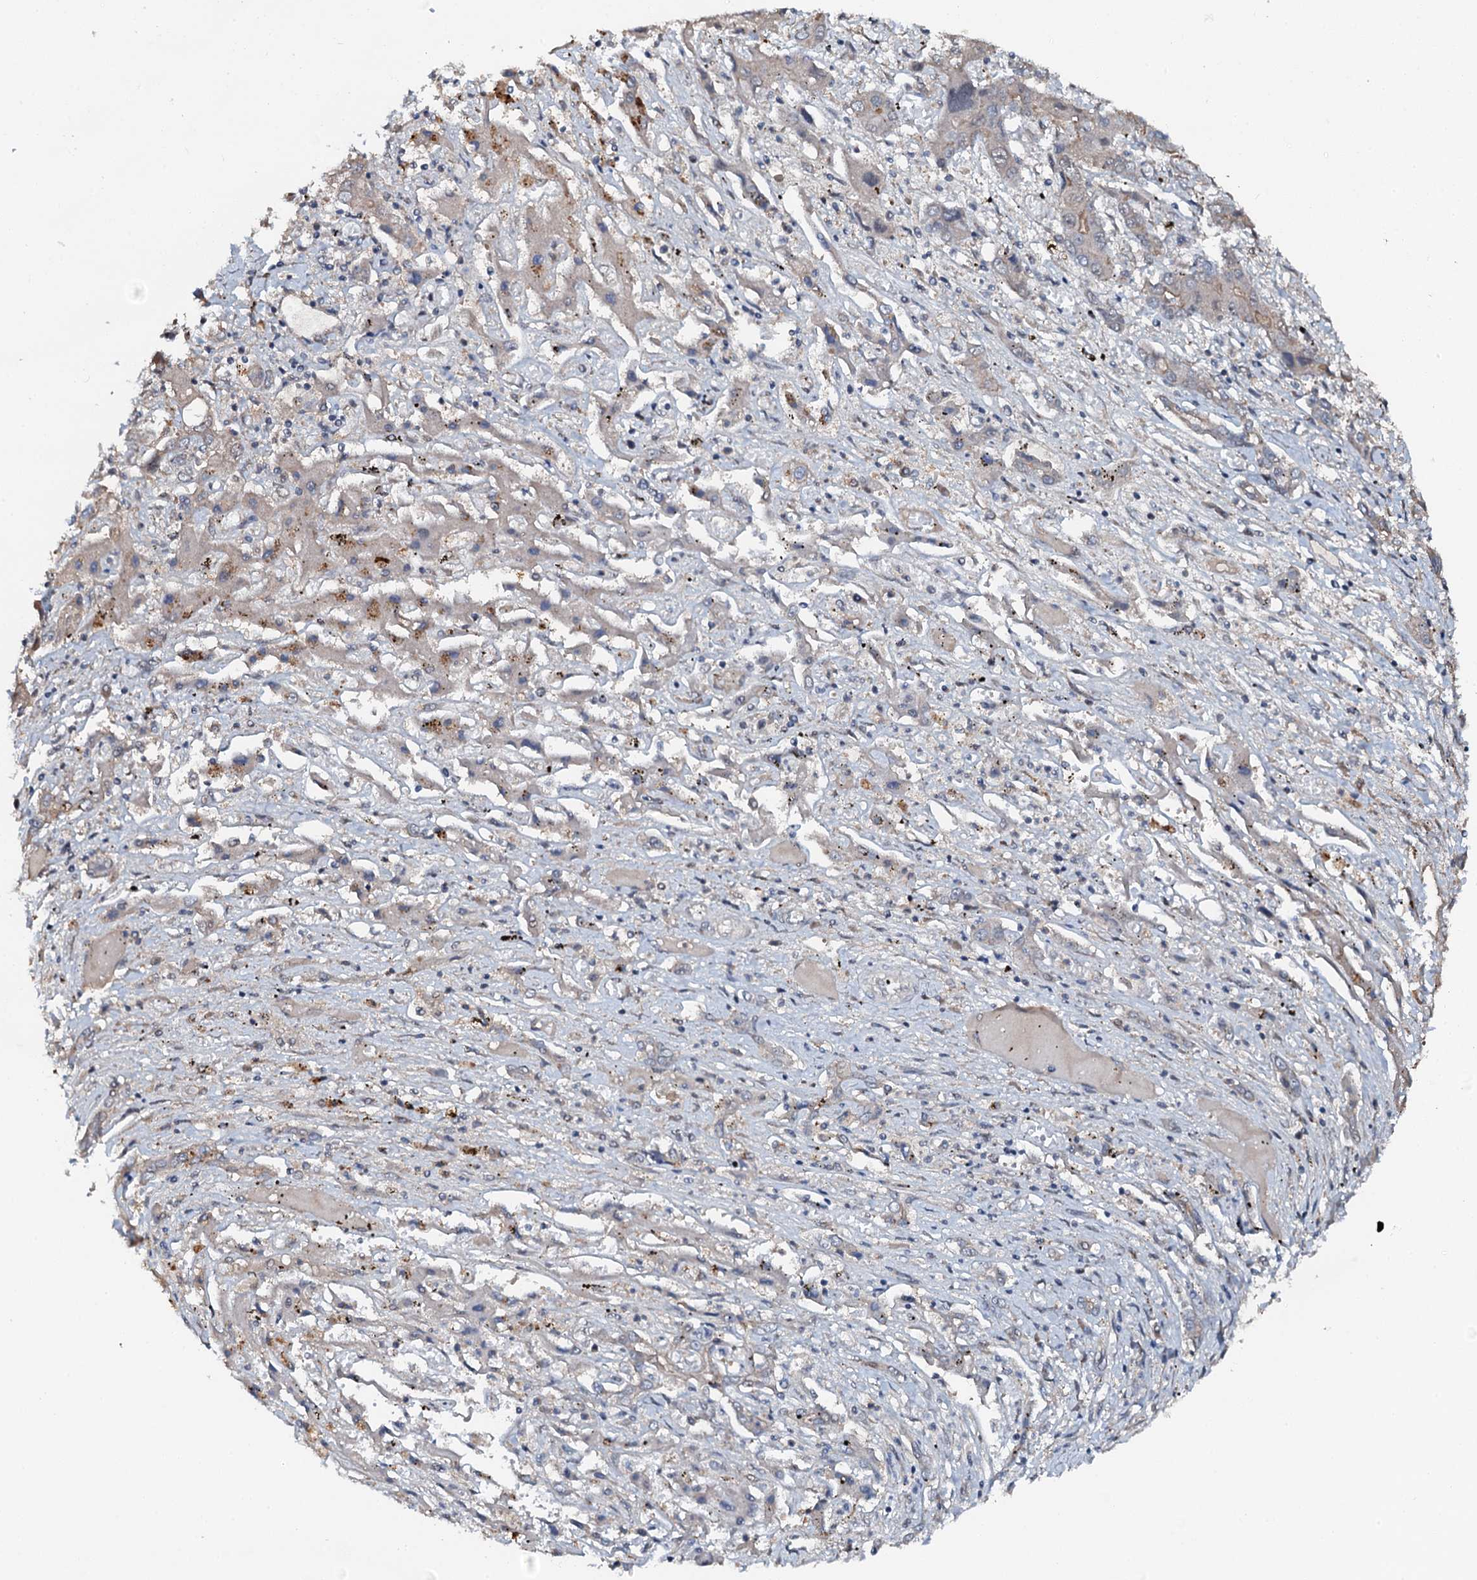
{"staining": {"intensity": "negative", "quantity": "none", "location": "none"}, "tissue": "liver cancer", "cell_type": "Tumor cells", "image_type": "cancer", "snomed": [{"axis": "morphology", "description": "Cholangiocarcinoma"}, {"axis": "topography", "description": "Liver"}], "caption": "This is an immunohistochemistry image of human liver cancer (cholangiocarcinoma). There is no positivity in tumor cells.", "gene": "FLYWCH1", "patient": {"sex": "male", "age": 67}}